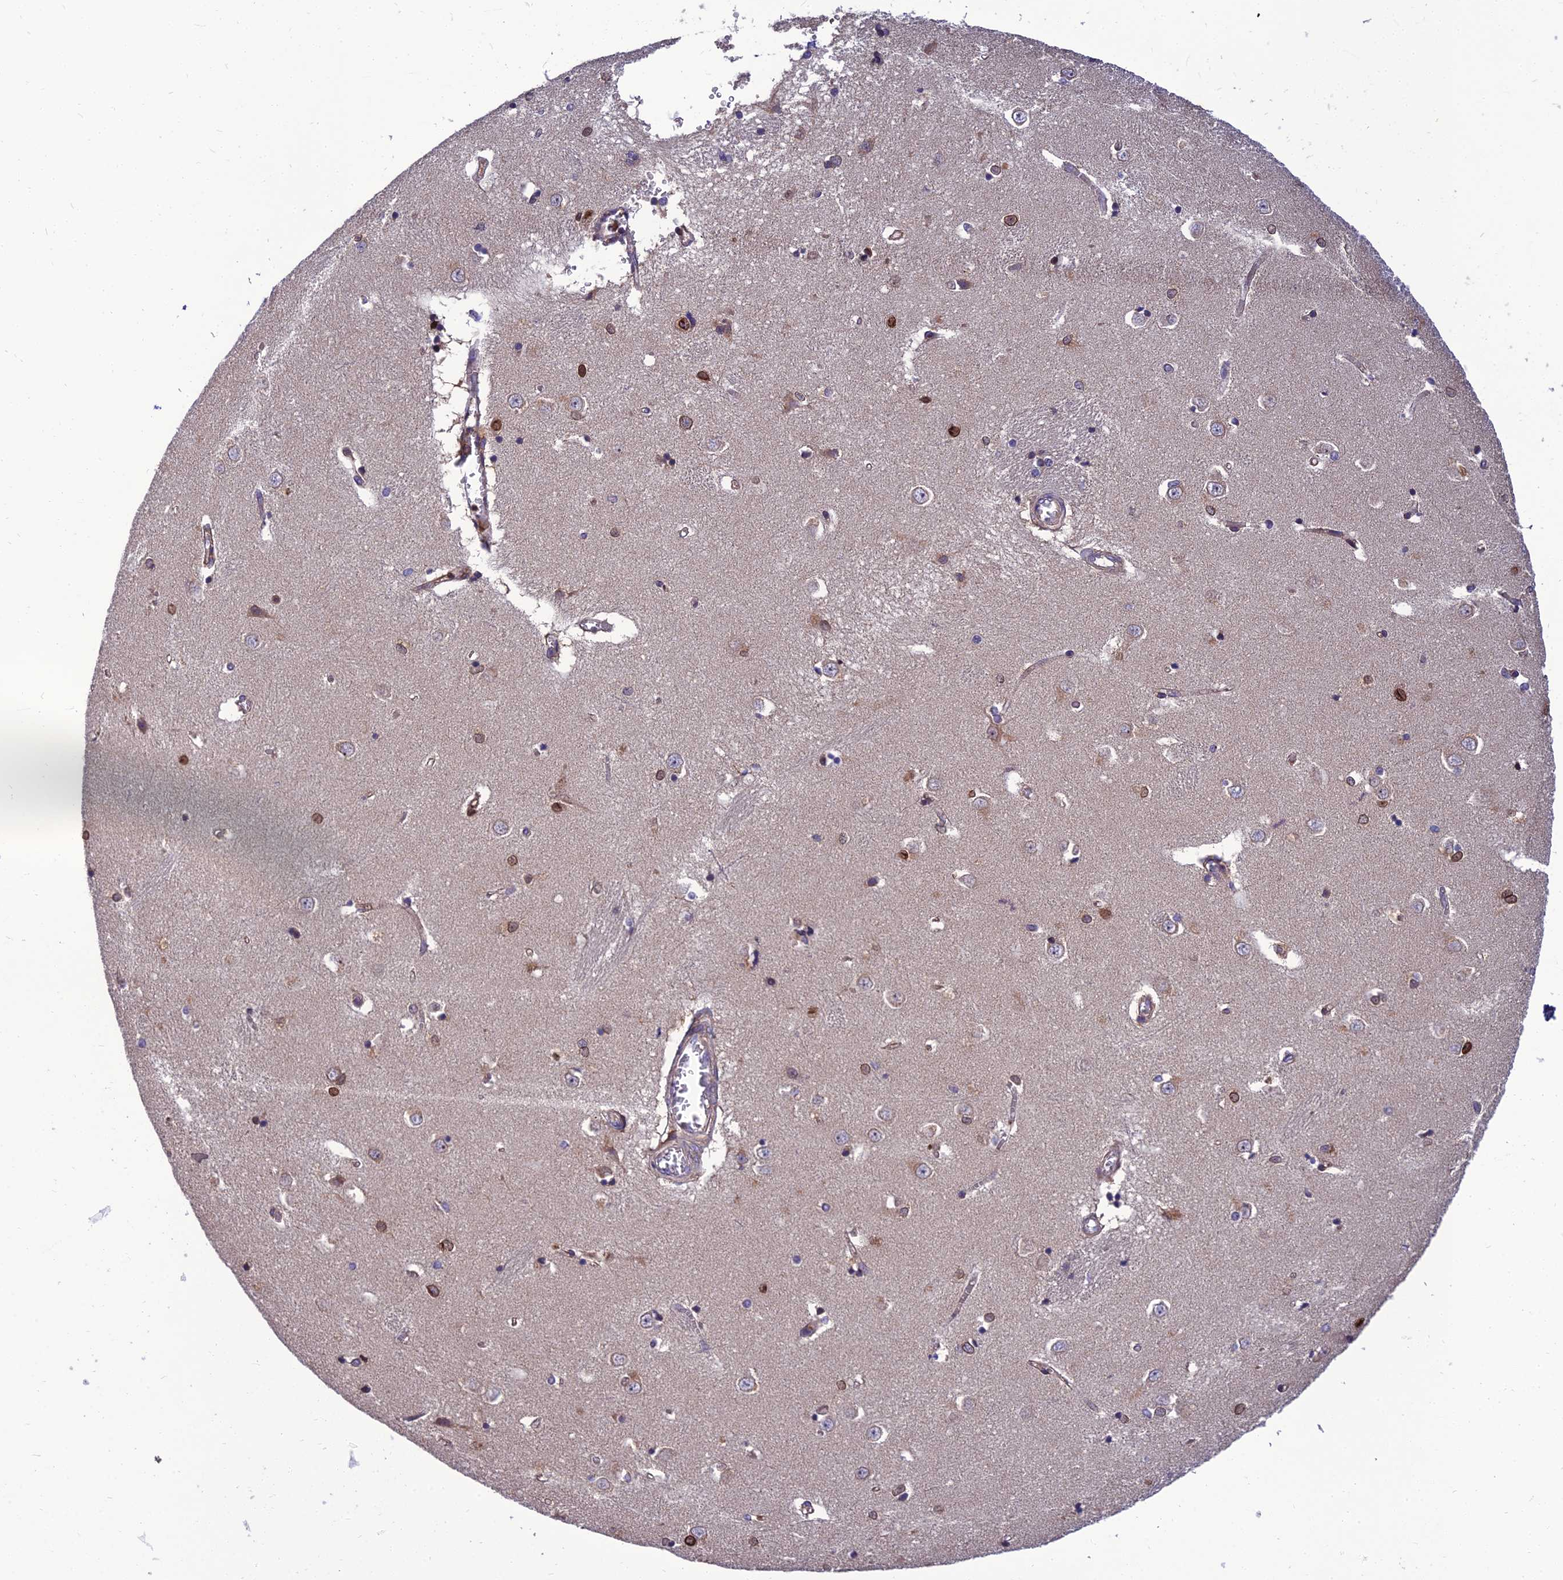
{"staining": {"intensity": "strong", "quantity": "25%-75%", "location": "cytoplasmic/membranous,nuclear"}, "tissue": "caudate", "cell_type": "Glial cells", "image_type": "normal", "snomed": [{"axis": "morphology", "description": "Normal tissue, NOS"}, {"axis": "topography", "description": "Lateral ventricle wall"}], "caption": "DAB (3,3'-diaminobenzidine) immunohistochemical staining of normal caudate exhibits strong cytoplasmic/membranous,nuclear protein positivity in approximately 25%-75% of glial cells. The staining was performed using DAB (3,3'-diaminobenzidine), with brown indicating positive protein expression. Nuclei are stained blue with hematoxylin.", "gene": "UMAD1", "patient": {"sex": "male", "age": 37}}